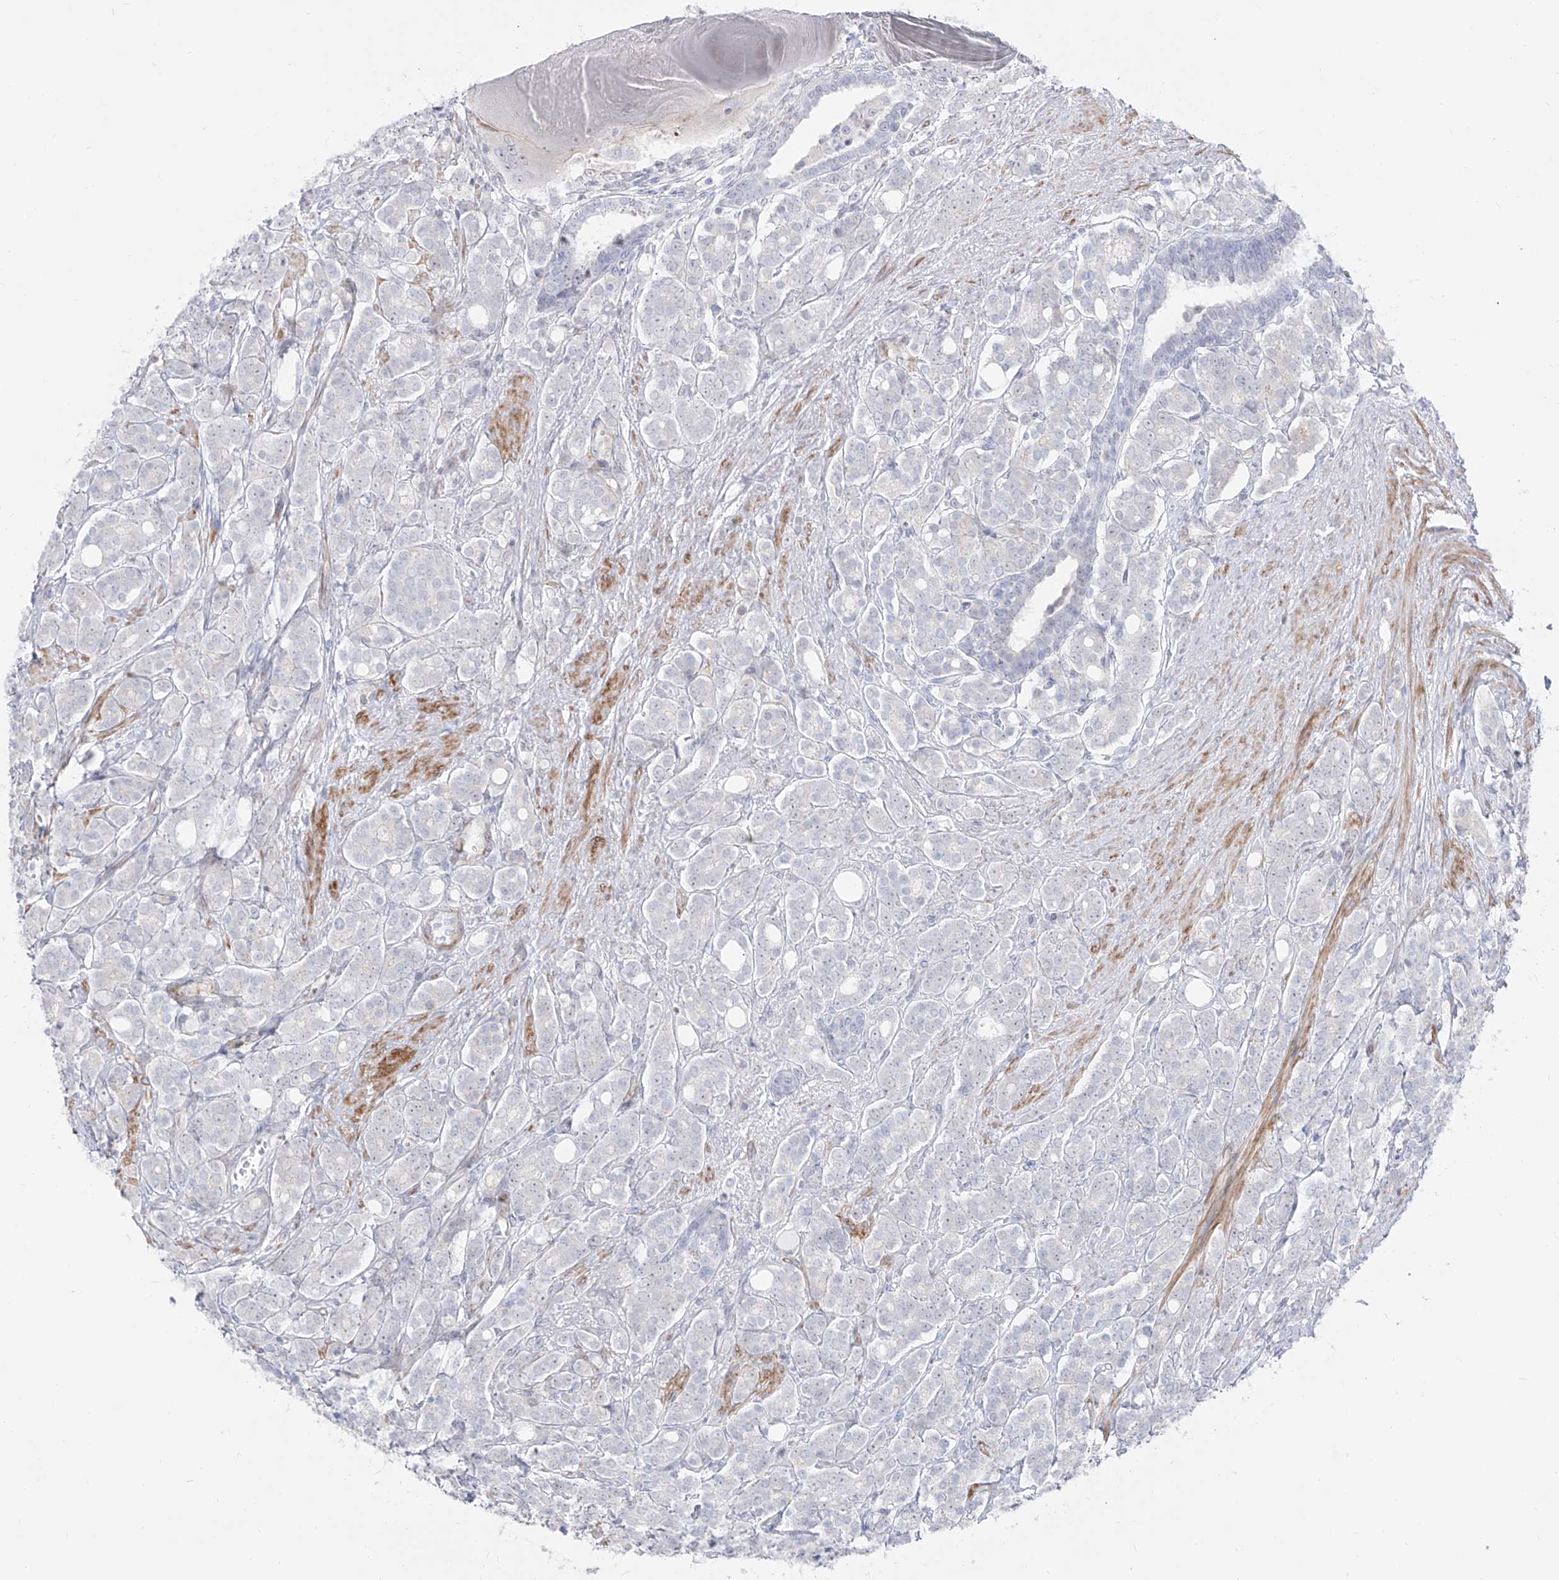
{"staining": {"intensity": "negative", "quantity": "none", "location": "none"}, "tissue": "prostate cancer", "cell_type": "Tumor cells", "image_type": "cancer", "snomed": [{"axis": "morphology", "description": "Adenocarcinoma, High grade"}, {"axis": "topography", "description": "Prostate"}], "caption": "Immunohistochemical staining of prostate cancer (adenocarcinoma (high-grade)) shows no significant staining in tumor cells.", "gene": "ZNF180", "patient": {"sex": "male", "age": 62}}